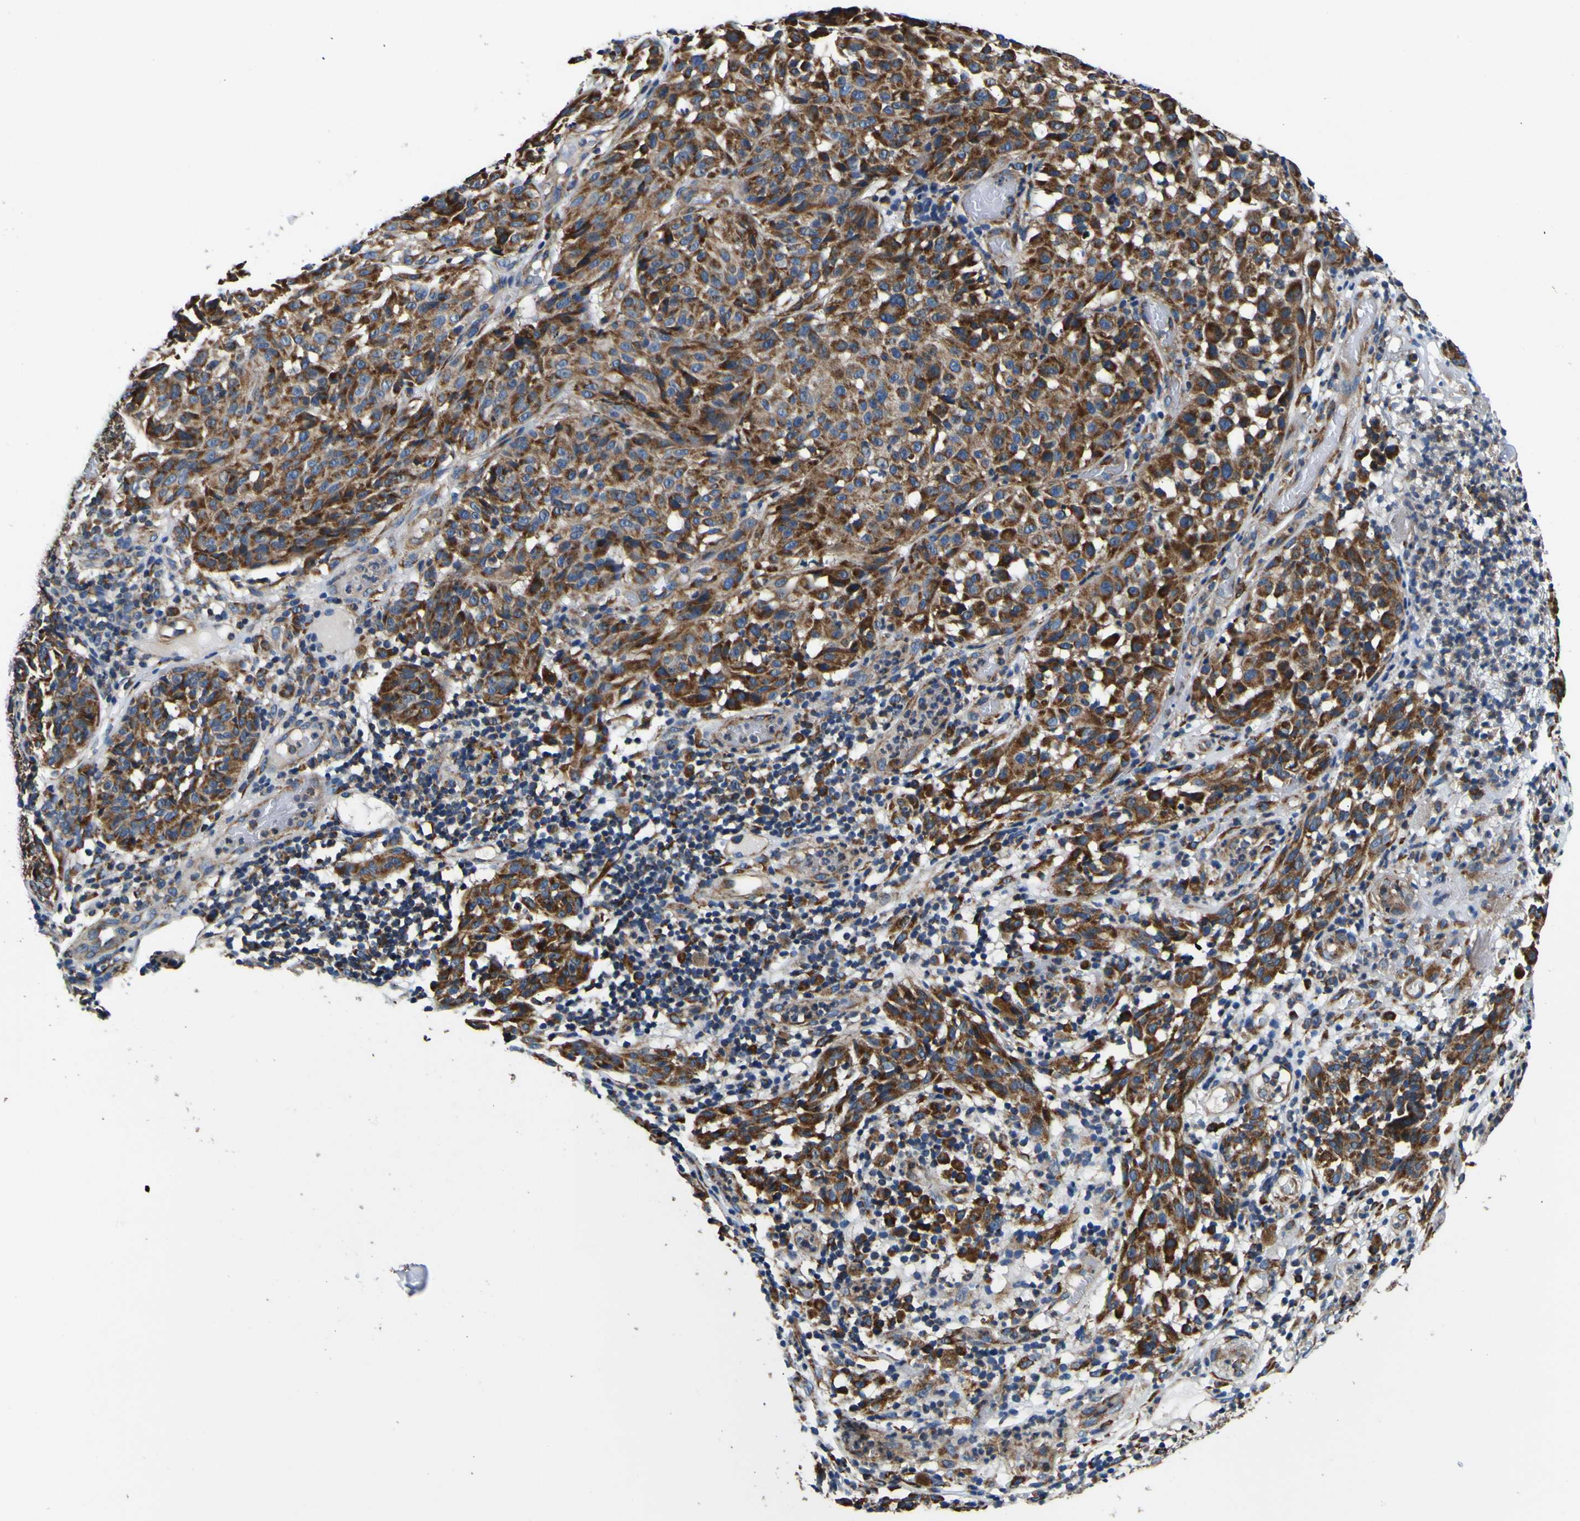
{"staining": {"intensity": "moderate", "quantity": ">75%", "location": "cytoplasmic/membranous"}, "tissue": "melanoma", "cell_type": "Tumor cells", "image_type": "cancer", "snomed": [{"axis": "morphology", "description": "Malignant melanoma, NOS"}, {"axis": "topography", "description": "Skin"}], "caption": "Moderate cytoplasmic/membranous staining is seen in approximately >75% of tumor cells in malignant melanoma. The staining was performed using DAB (3,3'-diaminobenzidine), with brown indicating positive protein expression. Nuclei are stained blue with hematoxylin.", "gene": "INPP5A", "patient": {"sex": "female", "age": 46}}